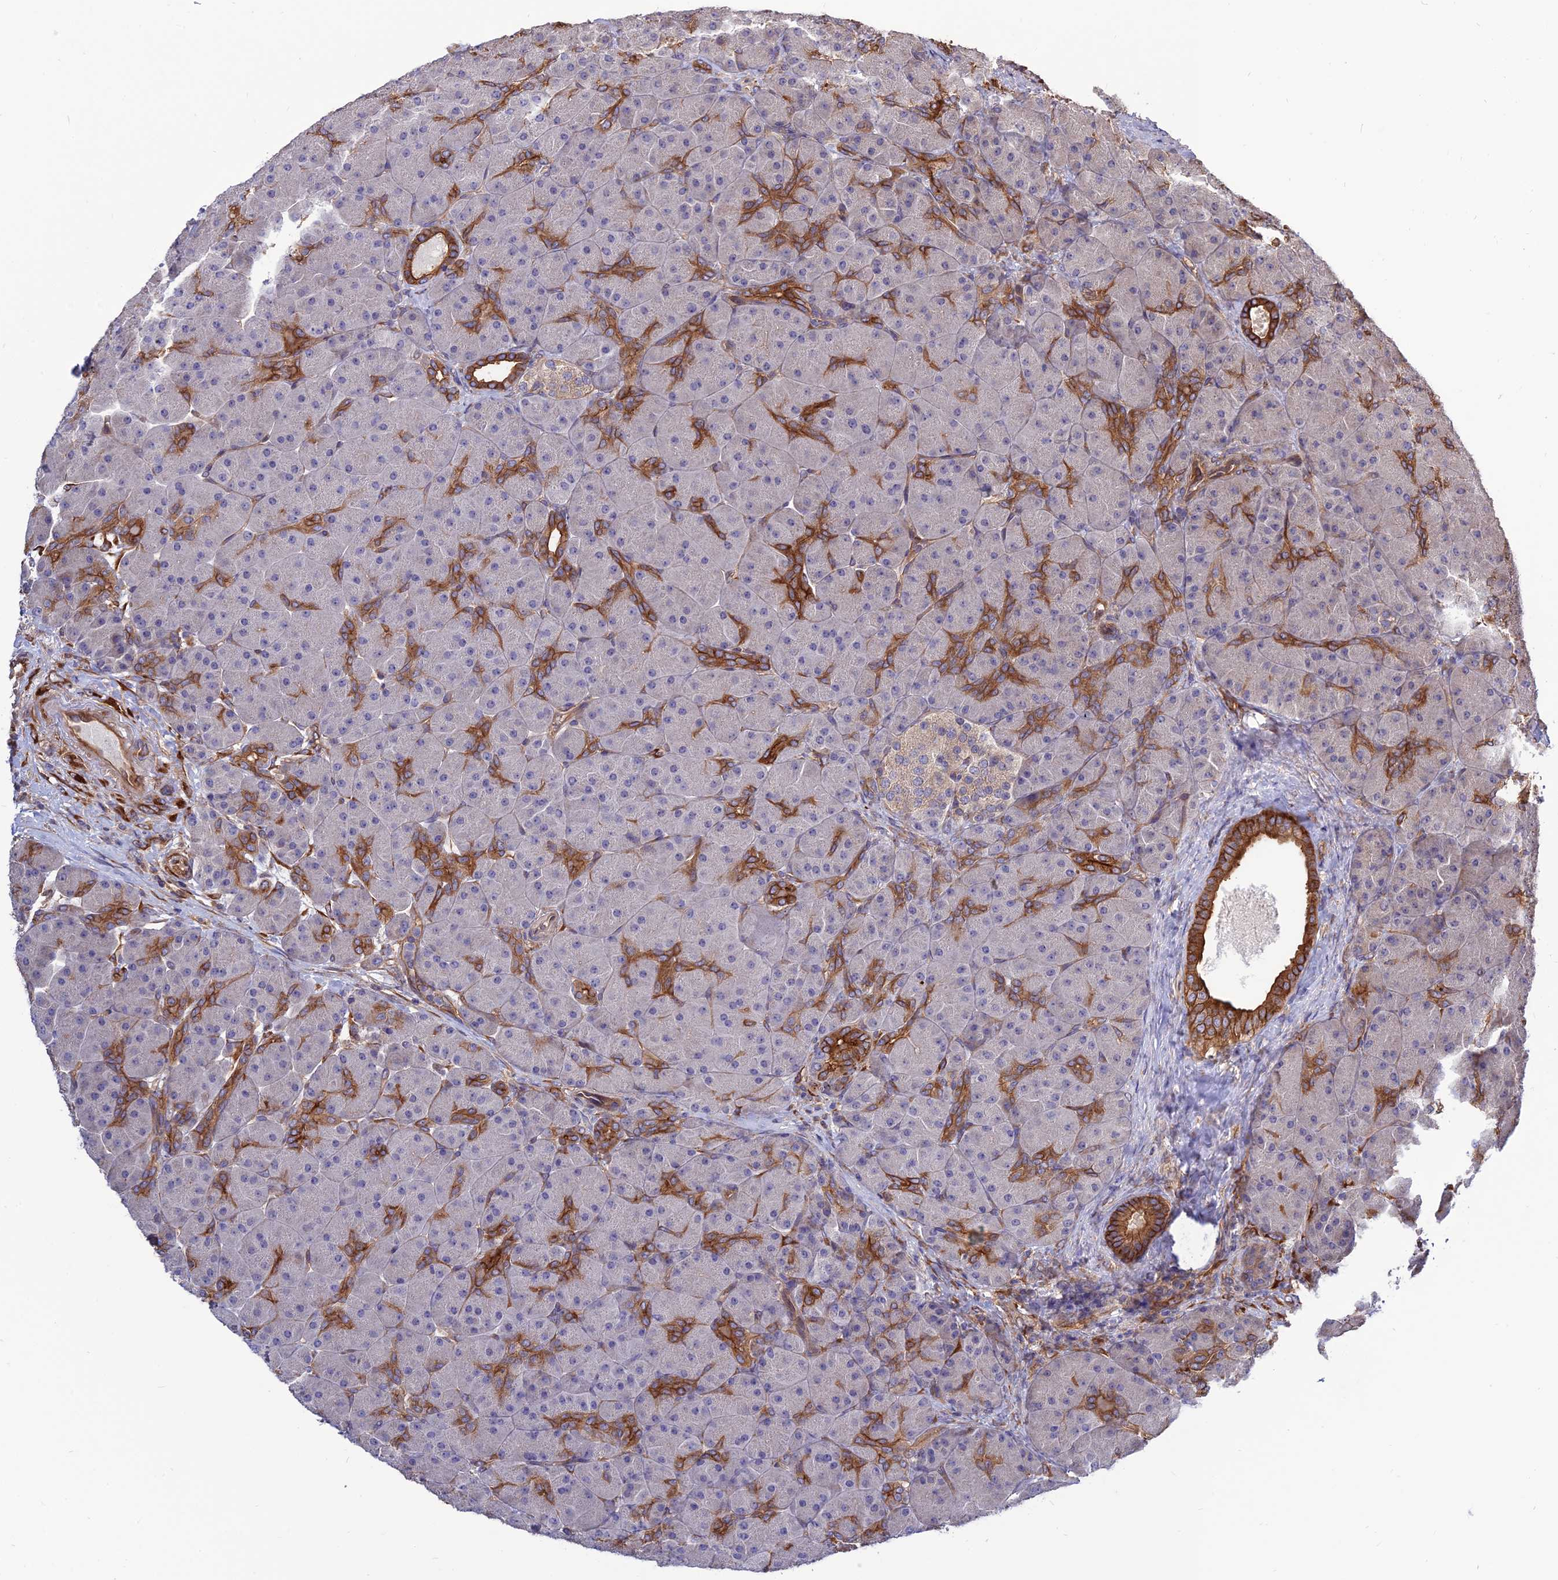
{"staining": {"intensity": "strong", "quantity": "<25%", "location": "cytoplasmic/membranous"}, "tissue": "pancreas", "cell_type": "Exocrine glandular cells", "image_type": "normal", "snomed": [{"axis": "morphology", "description": "Normal tissue, NOS"}, {"axis": "topography", "description": "Pancreas"}], "caption": "Protein analysis of normal pancreas demonstrates strong cytoplasmic/membranous staining in about <25% of exocrine glandular cells. The protein of interest is shown in brown color, while the nuclei are stained blue.", "gene": "CRTAP", "patient": {"sex": "male", "age": 66}}